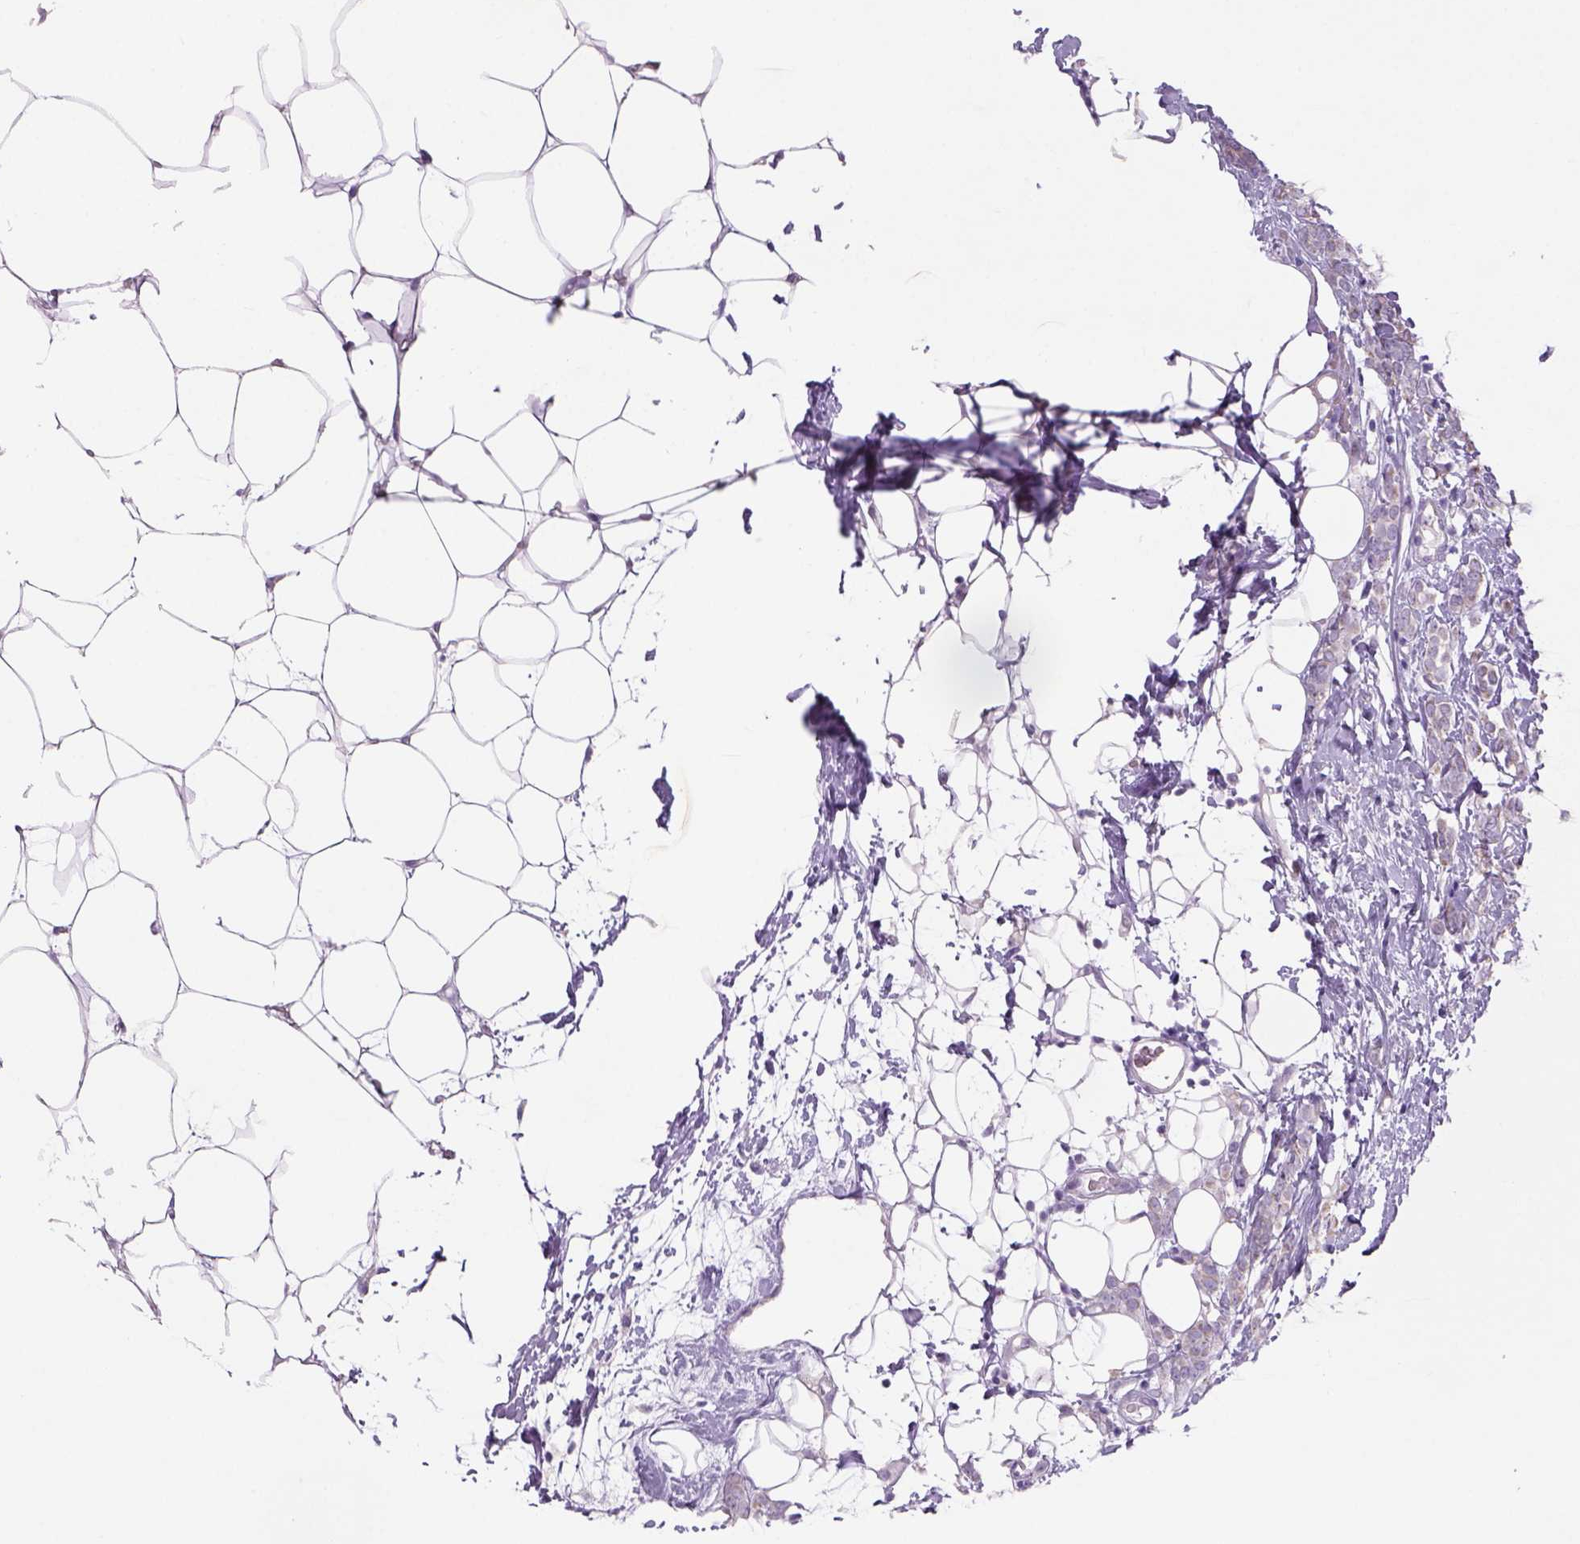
{"staining": {"intensity": "weak", "quantity": ">75%", "location": "cytoplasmic/membranous"}, "tissue": "breast cancer", "cell_type": "Tumor cells", "image_type": "cancer", "snomed": [{"axis": "morphology", "description": "Lobular carcinoma"}, {"axis": "topography", "description": "Breast"}], "caption": "Weak cytoplasmic/membranous staining is identified in approximately >75% of tumor cells in breast lobular carcinoma.", "gene": "ADGRV1", "patient": {"sex": "female", "age": 49}}